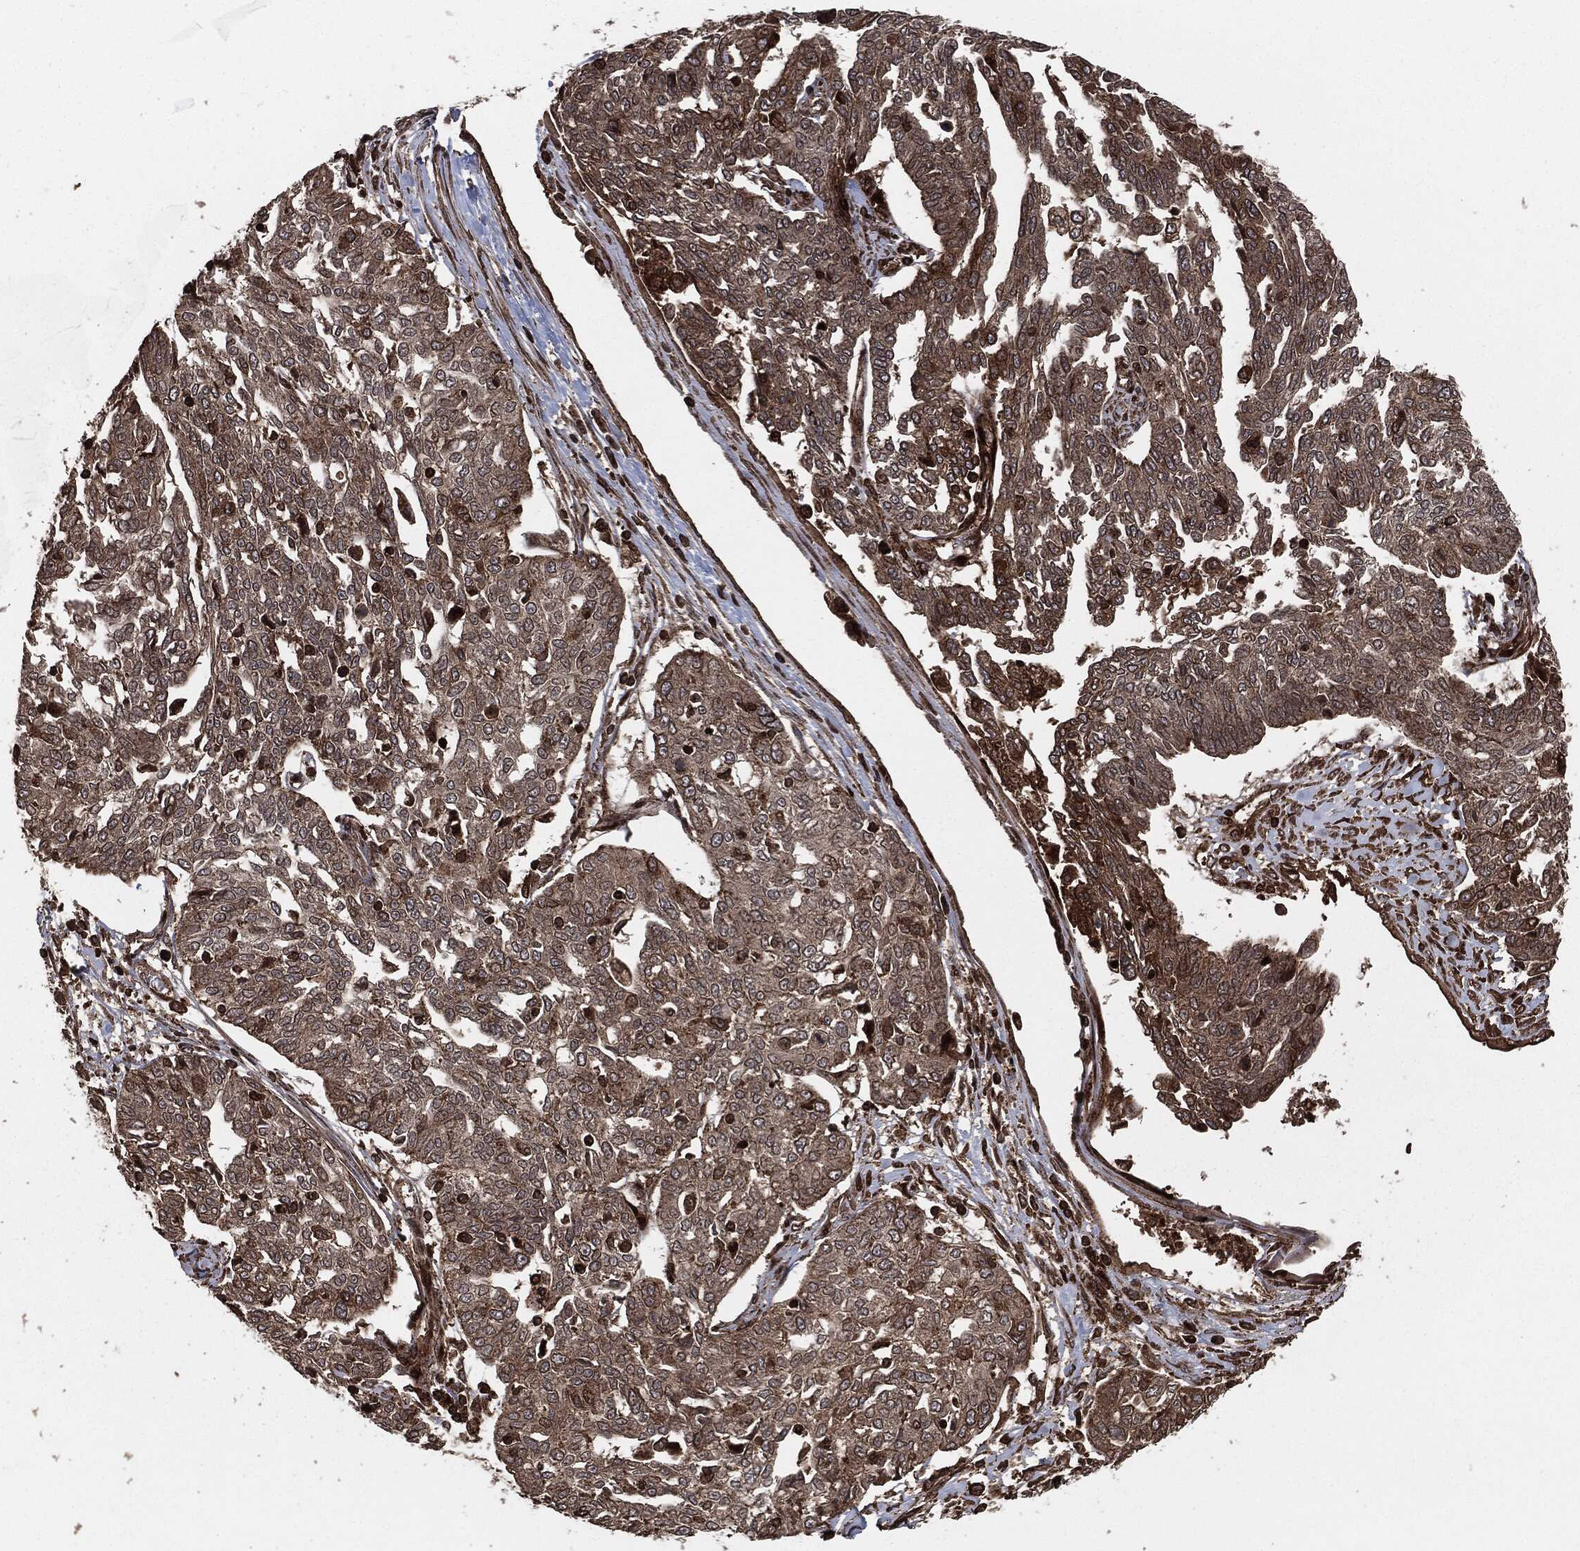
{"staining": {"intensity": "moderate", "quantity": "25%-75%", "location": "cytoplasmic/membranous"}, "tissue": "ovarian cancer", "cell_type": "Tumor cells", "image_type": "cancer", "snomed": [{"axis": "morphology", "description": "Cystadenocarcinoma, serous, NOS"}, {"axis": "topography", "description": "Ovary"}], "caption": "The micrograph reveals a brown stain indicating the presence of a protein in the cytoplasmic/membranous of tumor cells in ovarian serous cystadenocarcinoma. (DAB (3,3'-diaminobenzidine) = brown stain, brightfield microscopy at high magnification).", "gene": "IFIT1", "patient": {"sex": "female", "age": 67}}